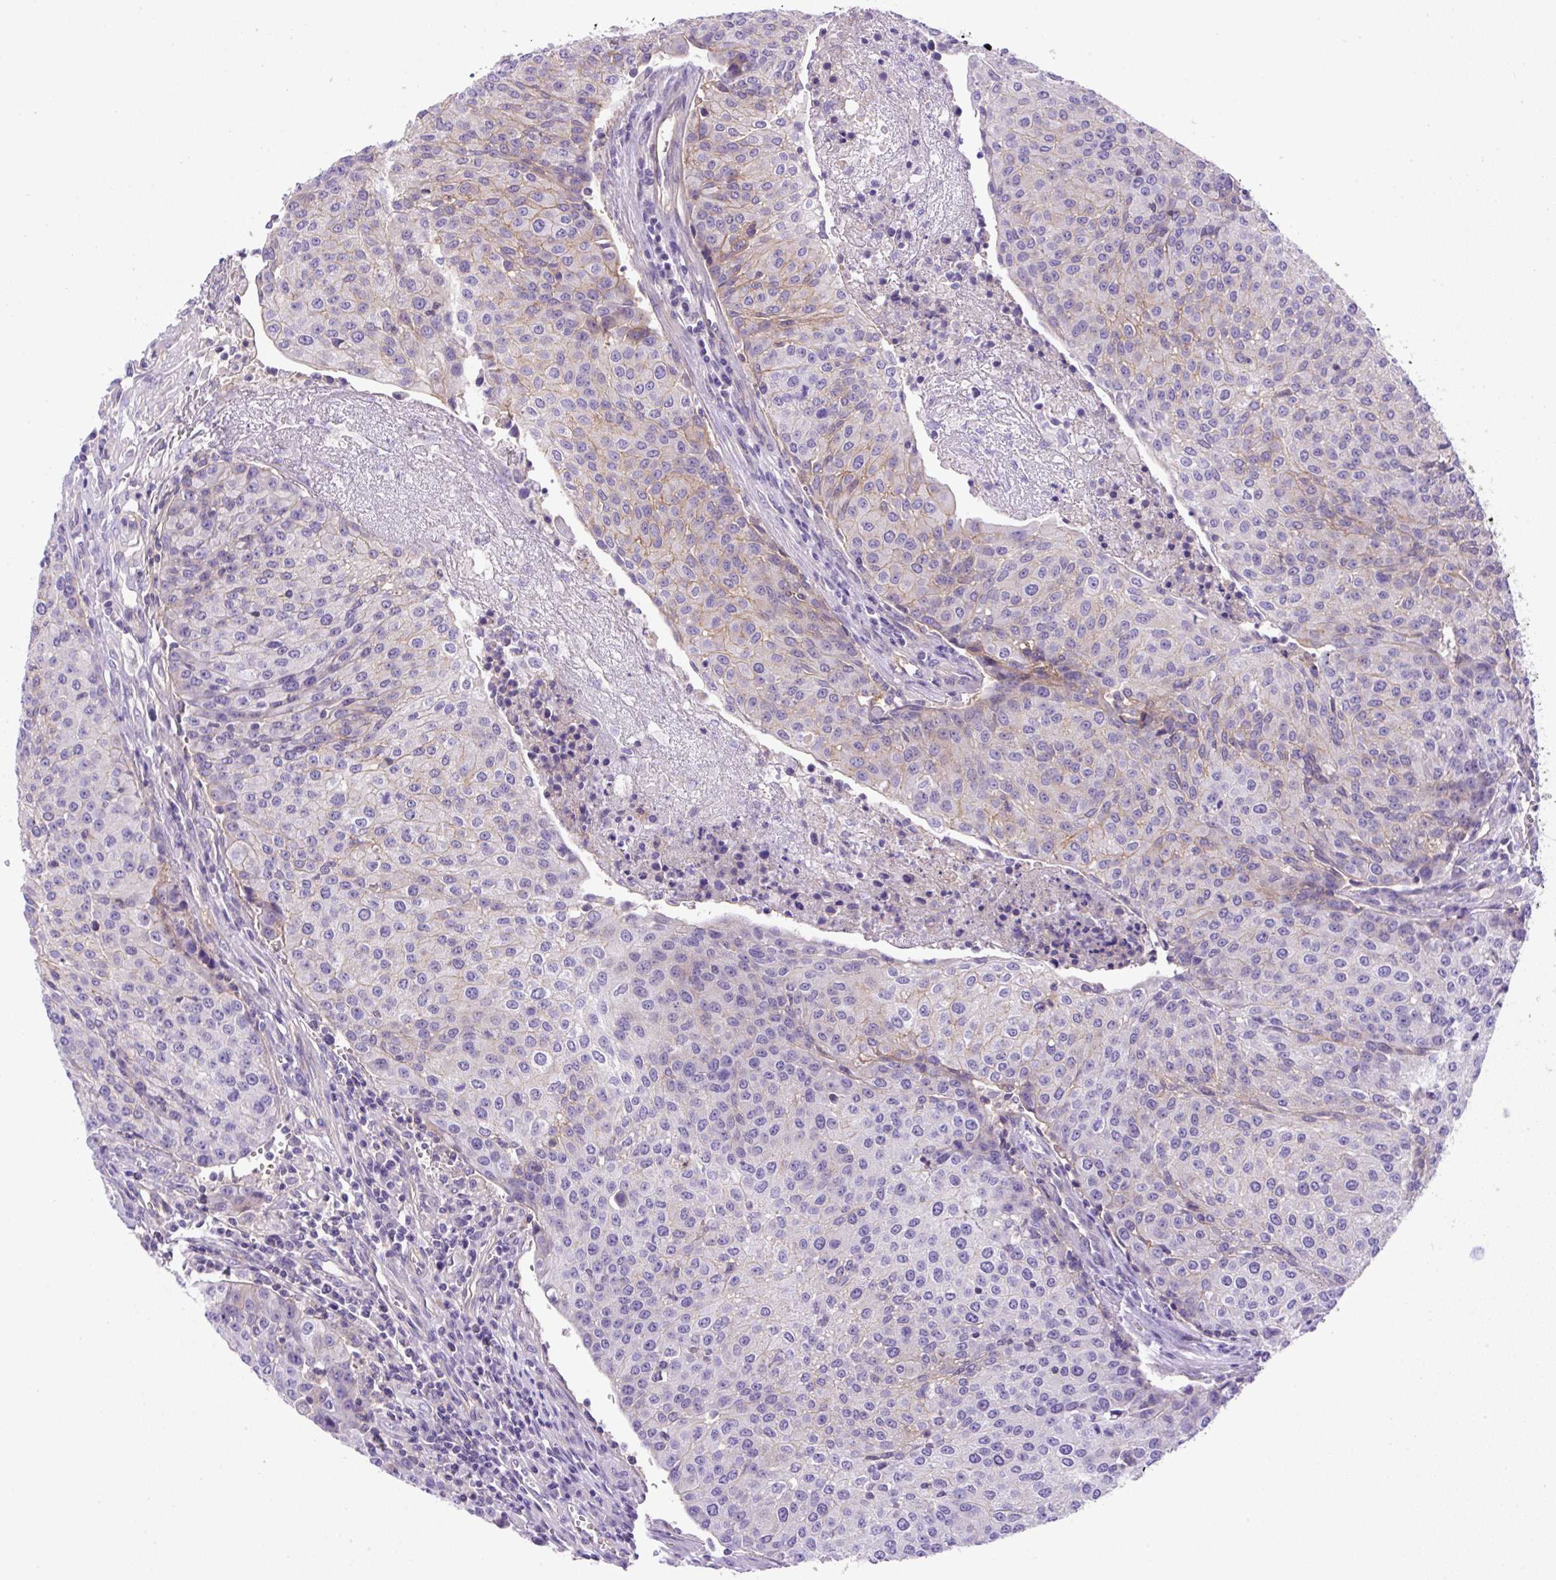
{"staining": {"intensity": "weak", "quantity": "<25%", "location": "cytoplasmic/membranous"}, "tissue": "urothelial cancer", "cell_type": "Tumor cells", "image_type": "cancer", "snomed": [{"axis": "morphology", "description": "Urothelial carcinoma, High grade"}, {"axis": "topography", "description": "Urinary bladder"}], "caption": "The image demonstrates no significant expression in tumor cells of urothelial cancer. (DAB immunohistochemistry, high magnification).", "gene": "NPTN", "patient": {"sex": "female", "age": 85}}